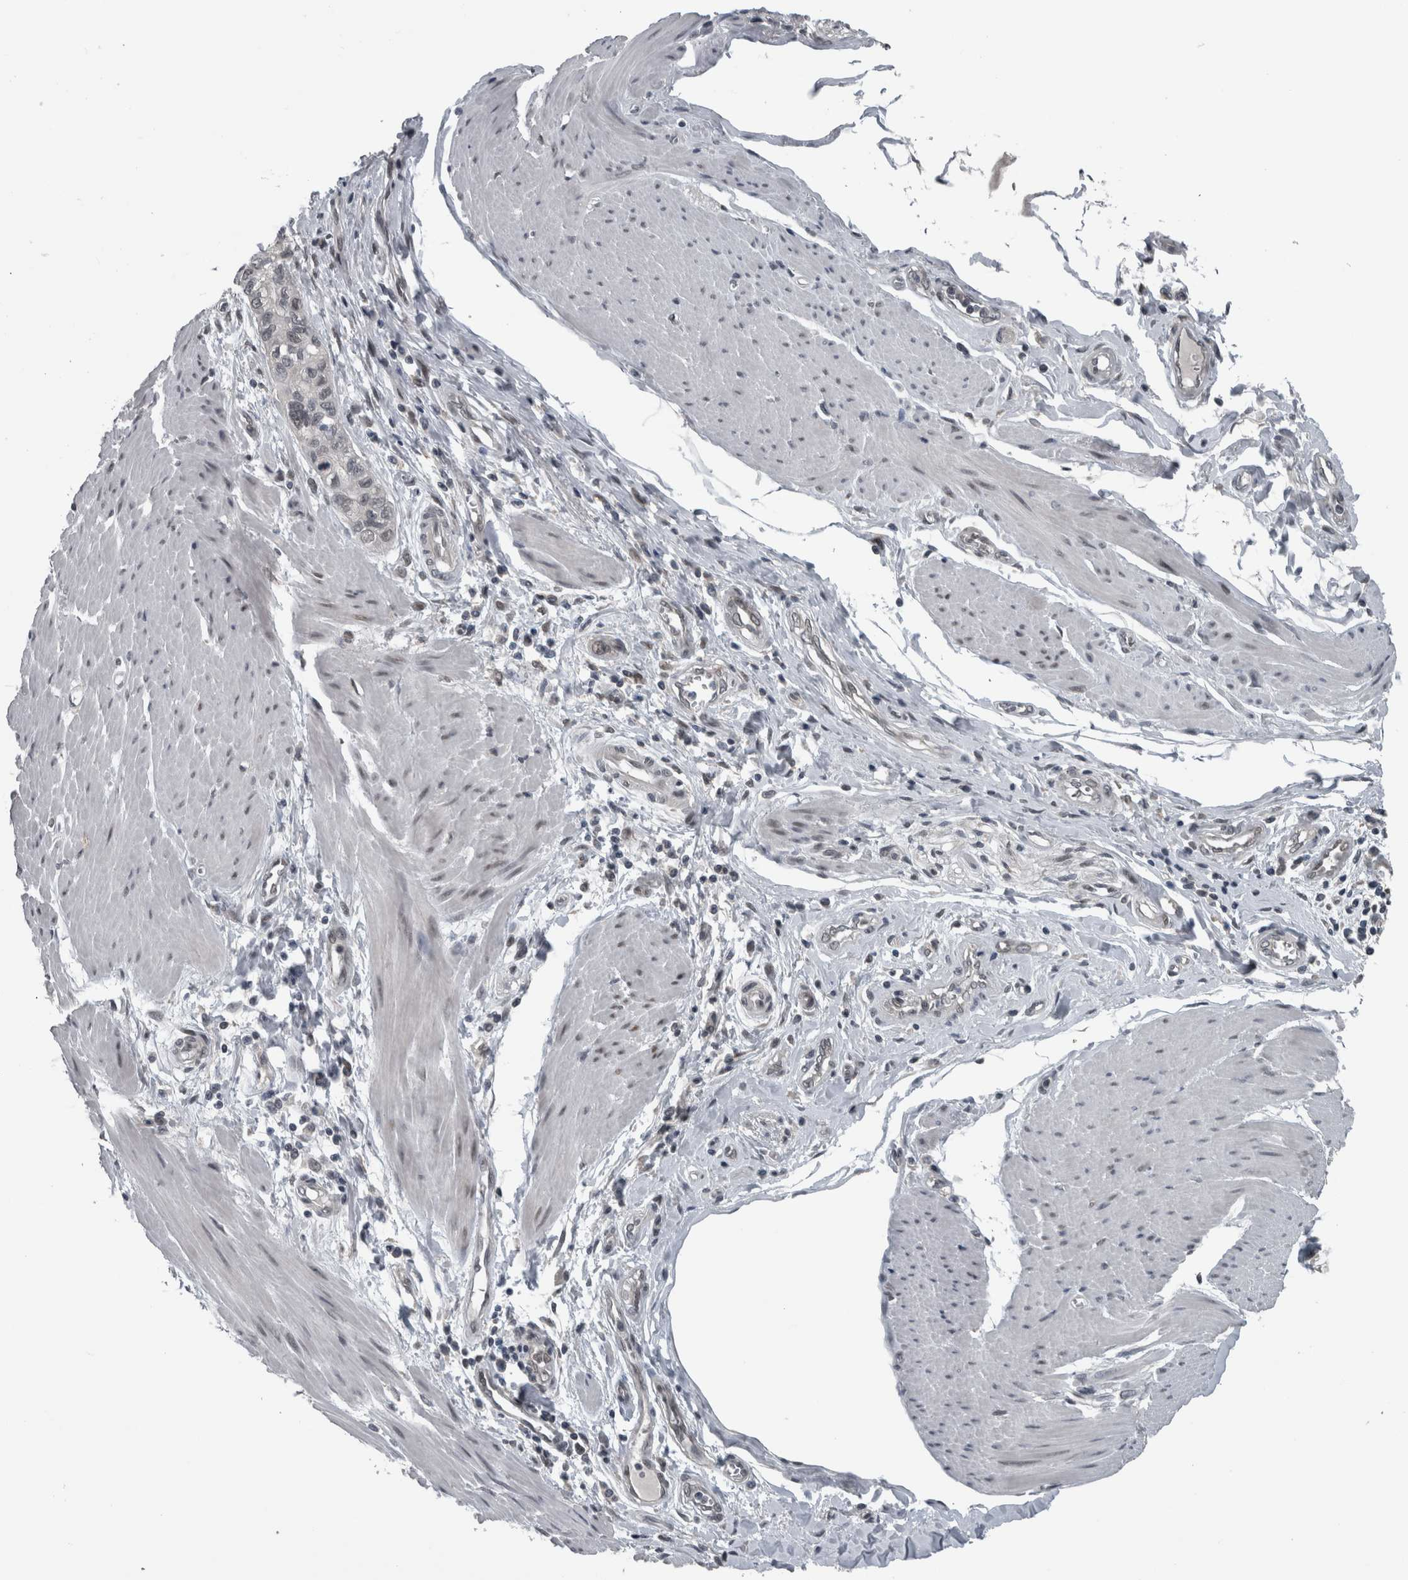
{"staining": {"intensity": "negative", "quantity": "none", "location": "none"}, "tissue": "pancreatic cancer", "cell_type": "Tumor cells", "image_type": "cancer", "snomed": [{"axis": "morphology", "description": "Adenocarcinoma, NOS"}, {"axis": "topography", "description": "Pancreas"}], "caption": "IHC histopathology image of neoplastic tissue: pancreatic cancer stained with DAB (3,3'-diaminobenzidine) exhibits no significant protein positivity in tumor cells.", "gene": "ZBTB21", "patient": {"sex": "male", "age": 74}}